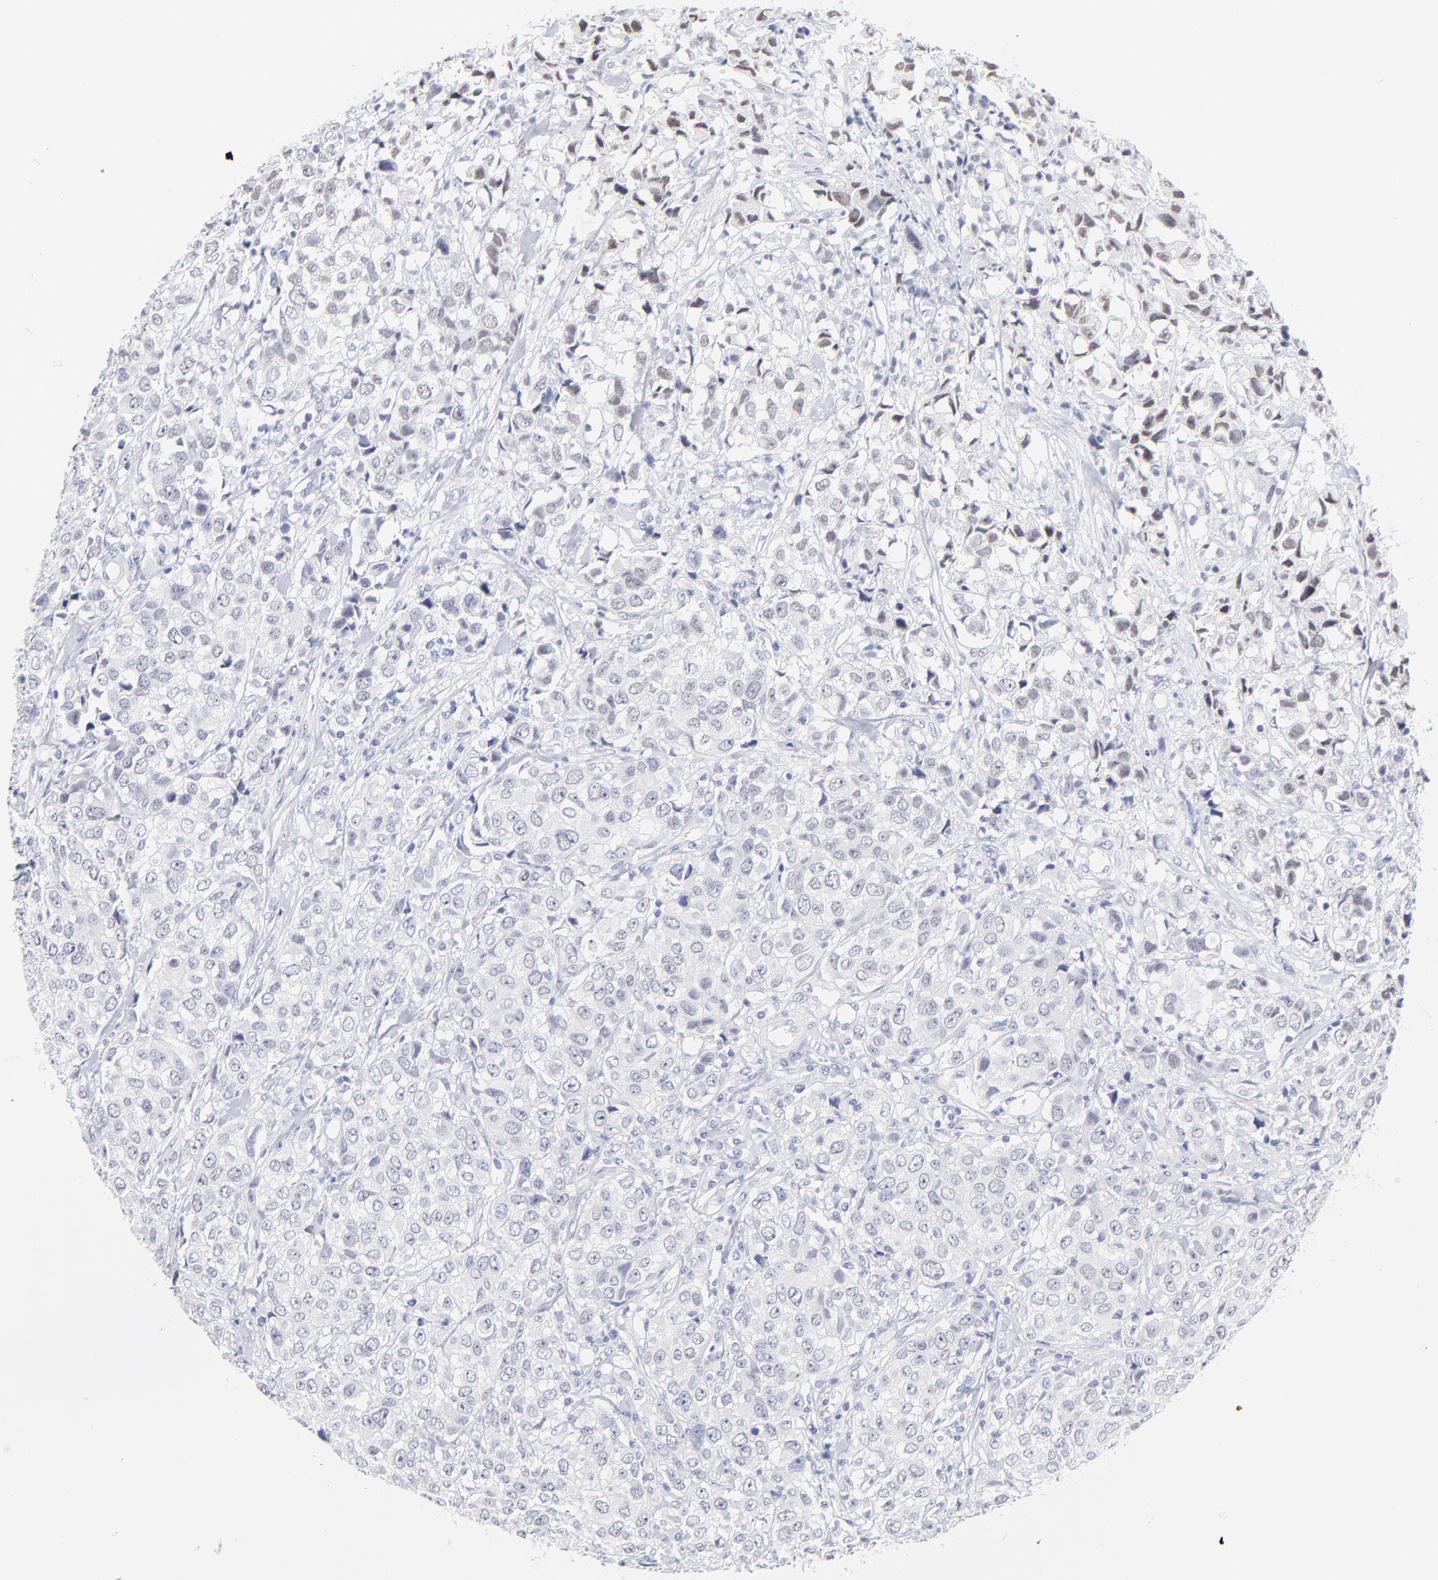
{"staining": {"intensity": "negative", "quantity": "none", "location": "none"}, "tissue": "urothelial cancer", "cell_type": "Tumor cells", "image_type": "cancer", "snomed": [{"axis": "morphology", "description": "Urothelial carcinoma, High grade"}, {"axis": "topography", "description": "Urinary bladder"}], "caption": "An IHC image of urothelial cancer is shown. There is no staining in tumor cells of urothelial cancer.", "gene": "ZNF74", "patient": {"sex": "female", "age": 75}}